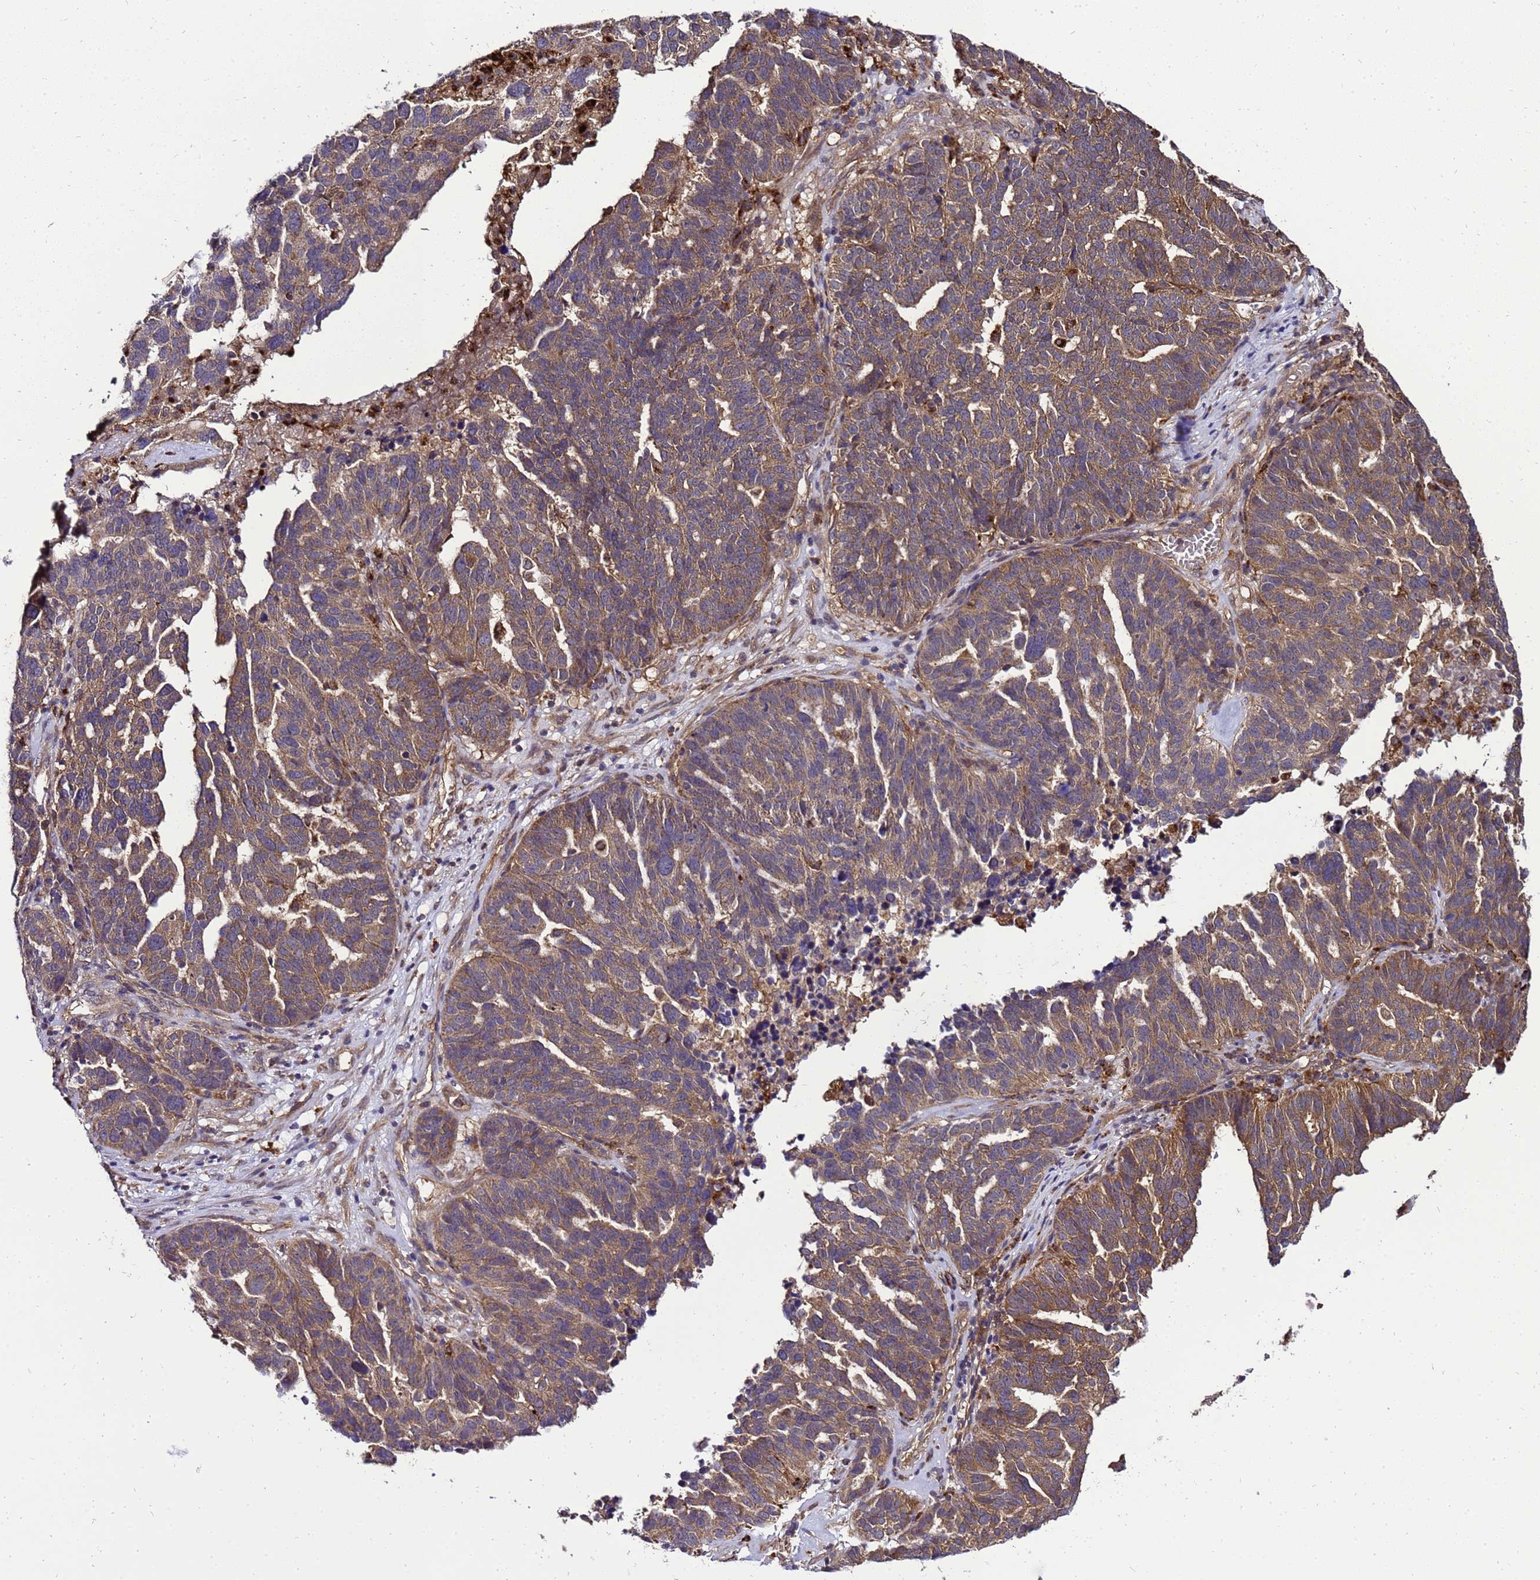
{"staining": {"intensity": "moderate", "quantity": ">75%", "location": "cytoplasmic/membranous"}, "tissue": "ovarian cancer", "cell_type": "Tumor cells", "image_type": "cancer", "snomed": [{"axis": "morphology", "description": "Cystadenocarcinoma, serous, NOS"}, {"axis": "topography", "description": "Ovary"}], "caption": "An image showing moderate cytoplasmic/membranous positivity in about >75% of tumor cells in ovarian serous cystadenocarcinoma, as visualized by brown immunohistochemical staining.", "gene": "TRABD", "patient": {"sex": "female", "age": 59}}